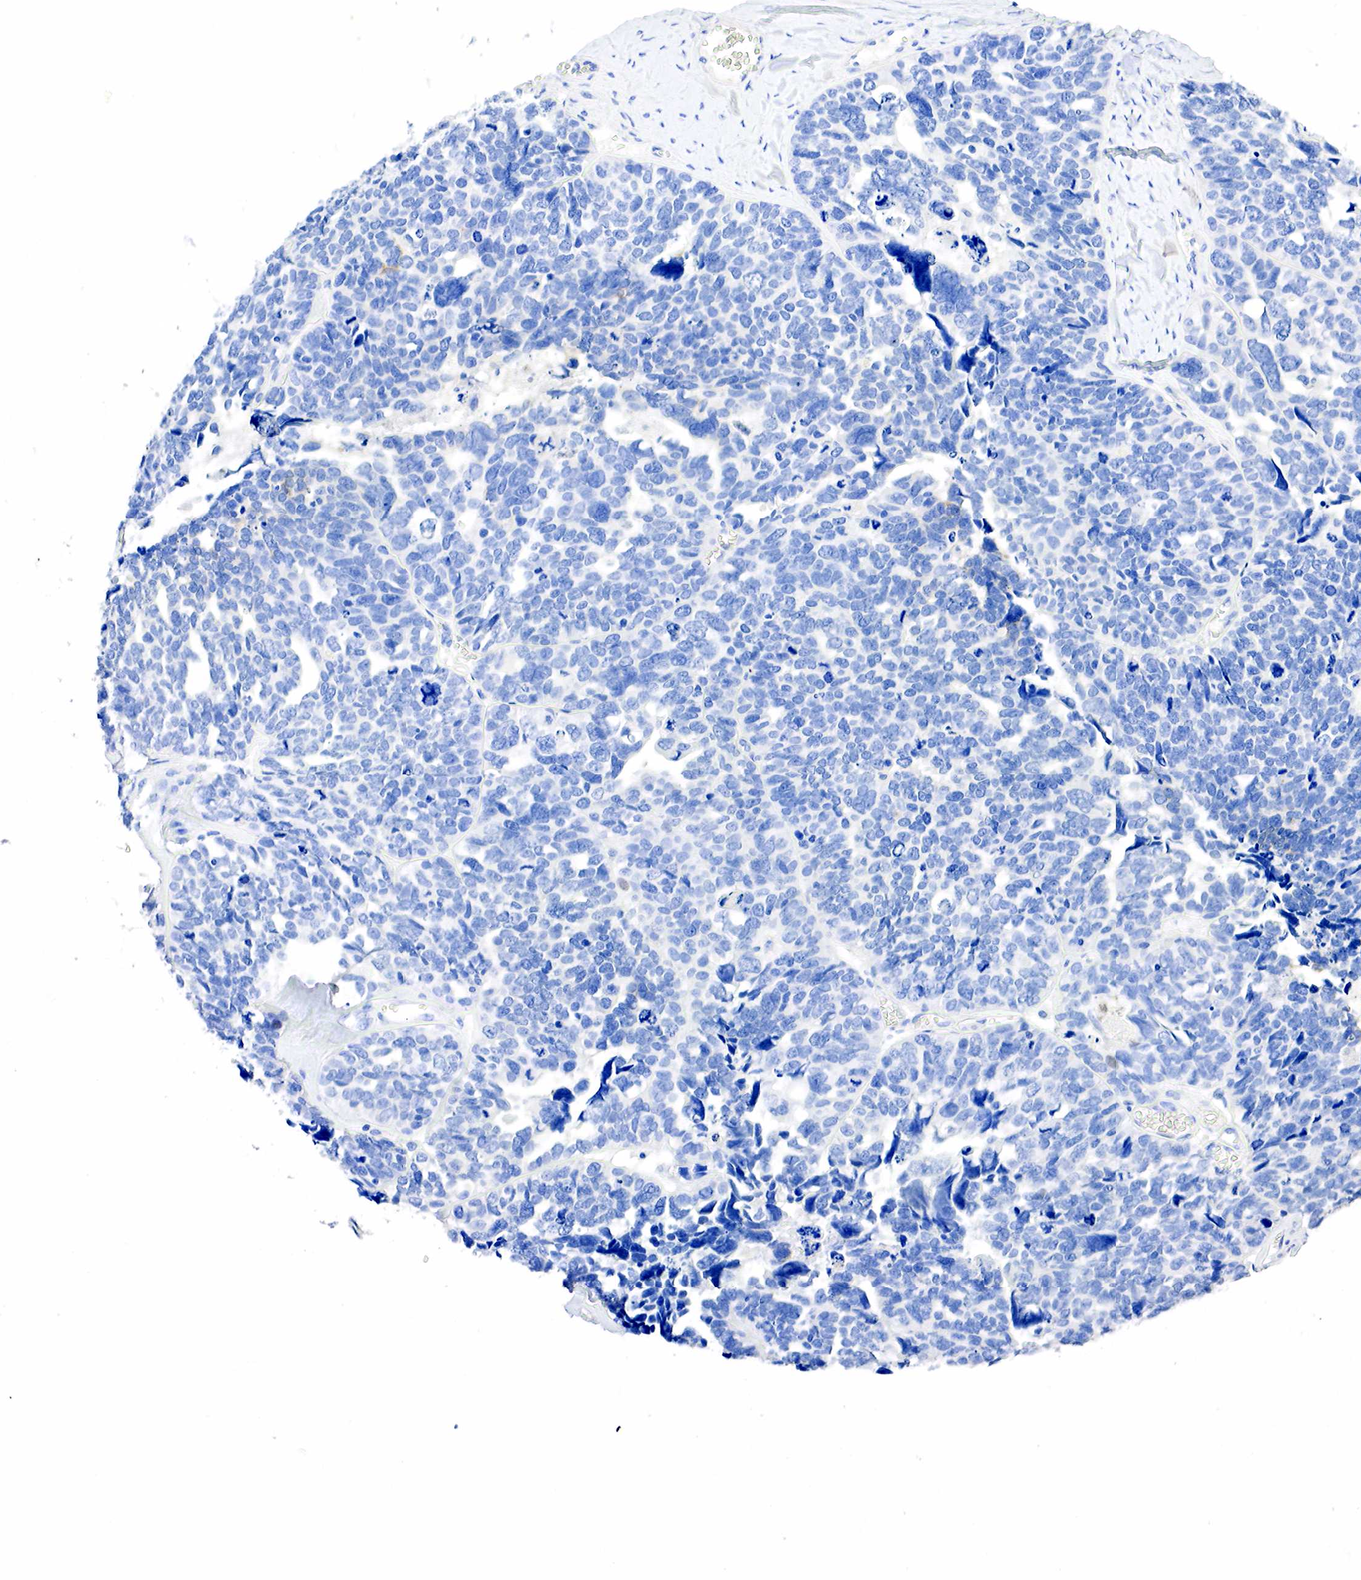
{"staining": {"intensity": "negative", "quantity": "none", "location": "none"}, "tissue": "ovarian cancer", "cell_type": "Tumor cells", "image_type": "cancer", "snomed": [{"axis": "morphology", "description": "Cystadenocarcinoma, serous, NOS"}, {"axis": "topography", "description": "Ovary"}], "caption": "Ovarian serous cystadenocarcinoma was stained to show a protein in brown. There is no significant expression in tumor cells. The staining is performed using DAB brown chromogen with nuclei counter-stained in using hematoxylin.", "gene": "SST", "patient": {"sex": "female", "age": 77}}